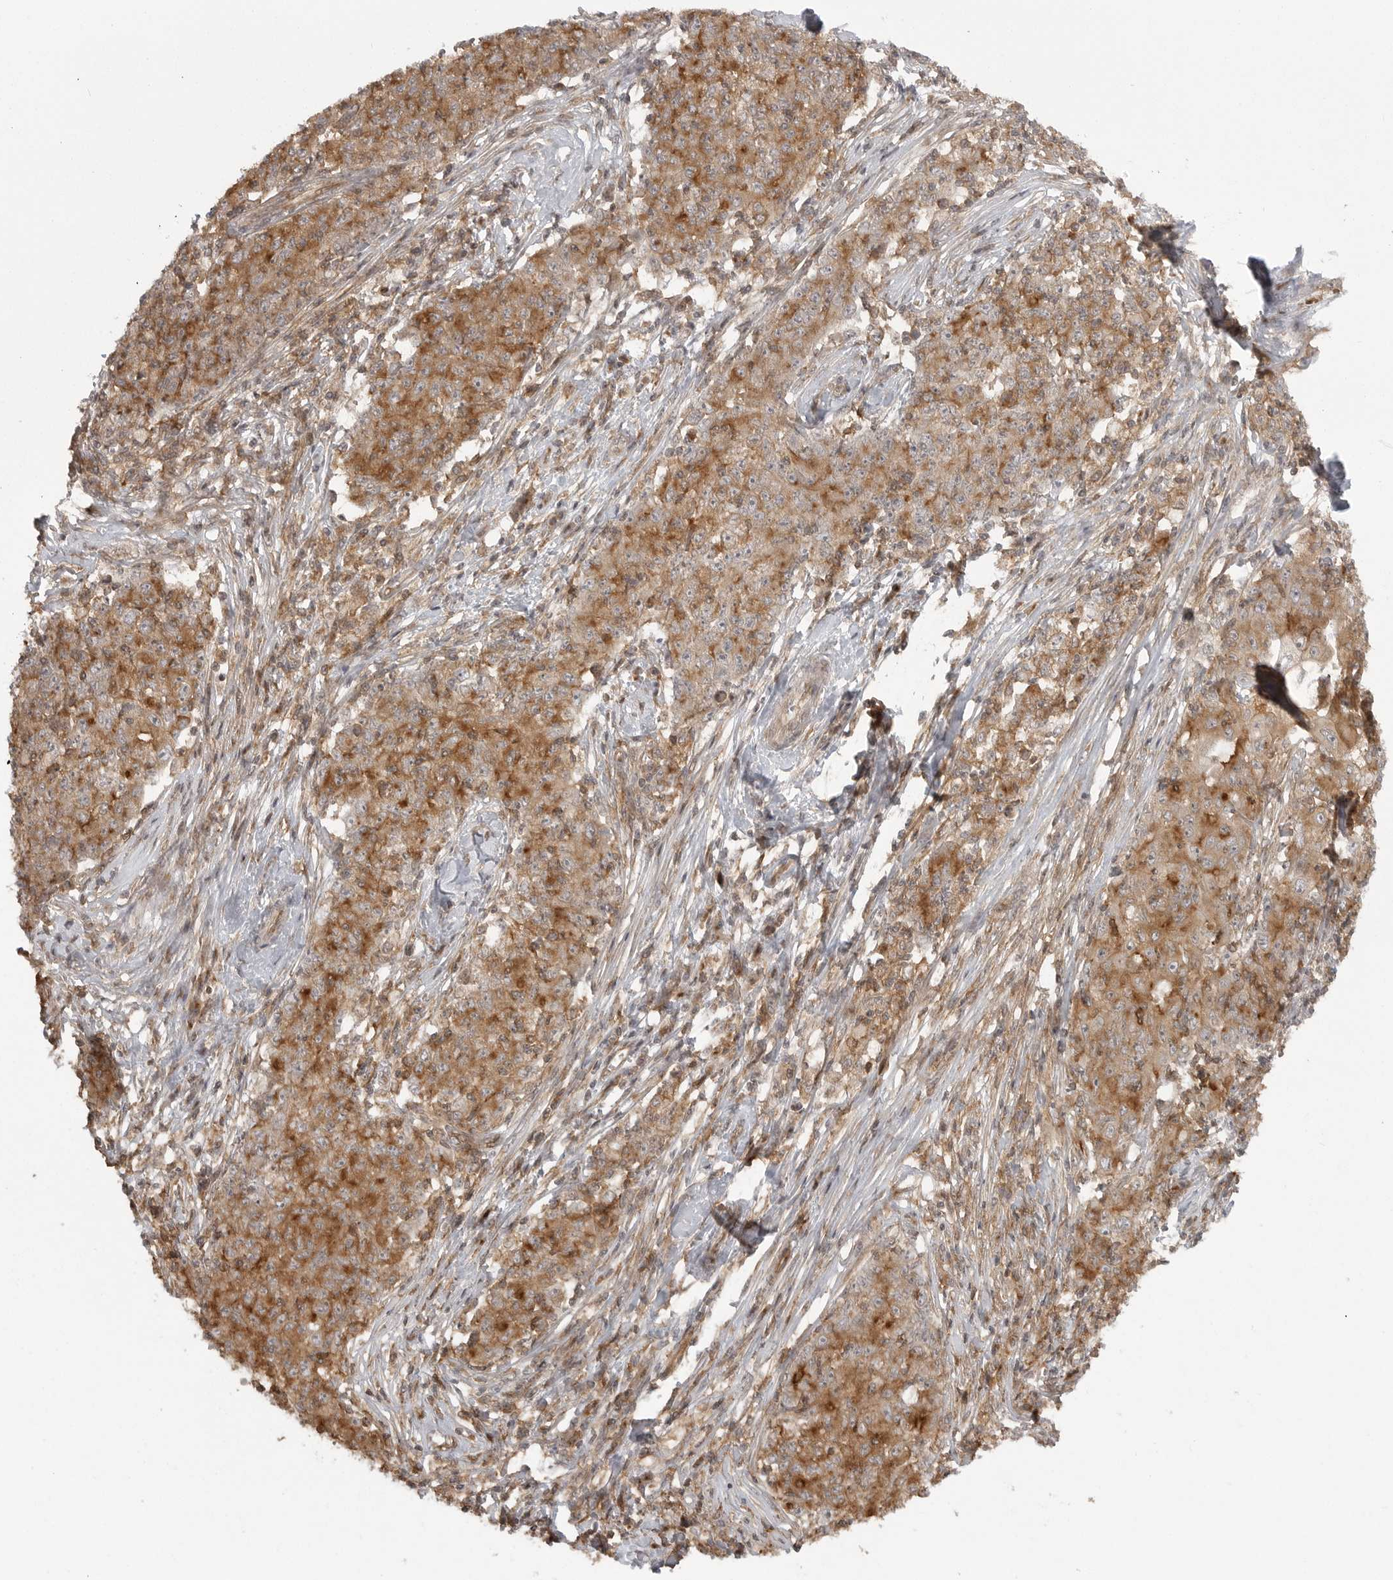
{"staining": {"intensity": "moderate", "quantity": ">75%", "location": "cytoplasmic/membranous"}, "tissue": "ovarian cancer", "cell_type": "Tumor cells", "image_type": "cancer", "snomed": [{"axis": "morphology", "description": "Carcinoma, endometroid"}, {"axis": "topography", "description": "Ovary"}], "caption": "Immunohistochemistry (IHC) photomicrograph of neoplastic tissue: ovarian cancer (endometroid carcinoma) stained using immunohistochemistry (IHC) shows medium levels of moderate protein expression localized specifically in the cytoplasmic/membranous of tumor cells, appearing as a cytoplasmic/membranous brown color.", "gene": "FAT3", "patient": {"sex": "female", "age": 42}}